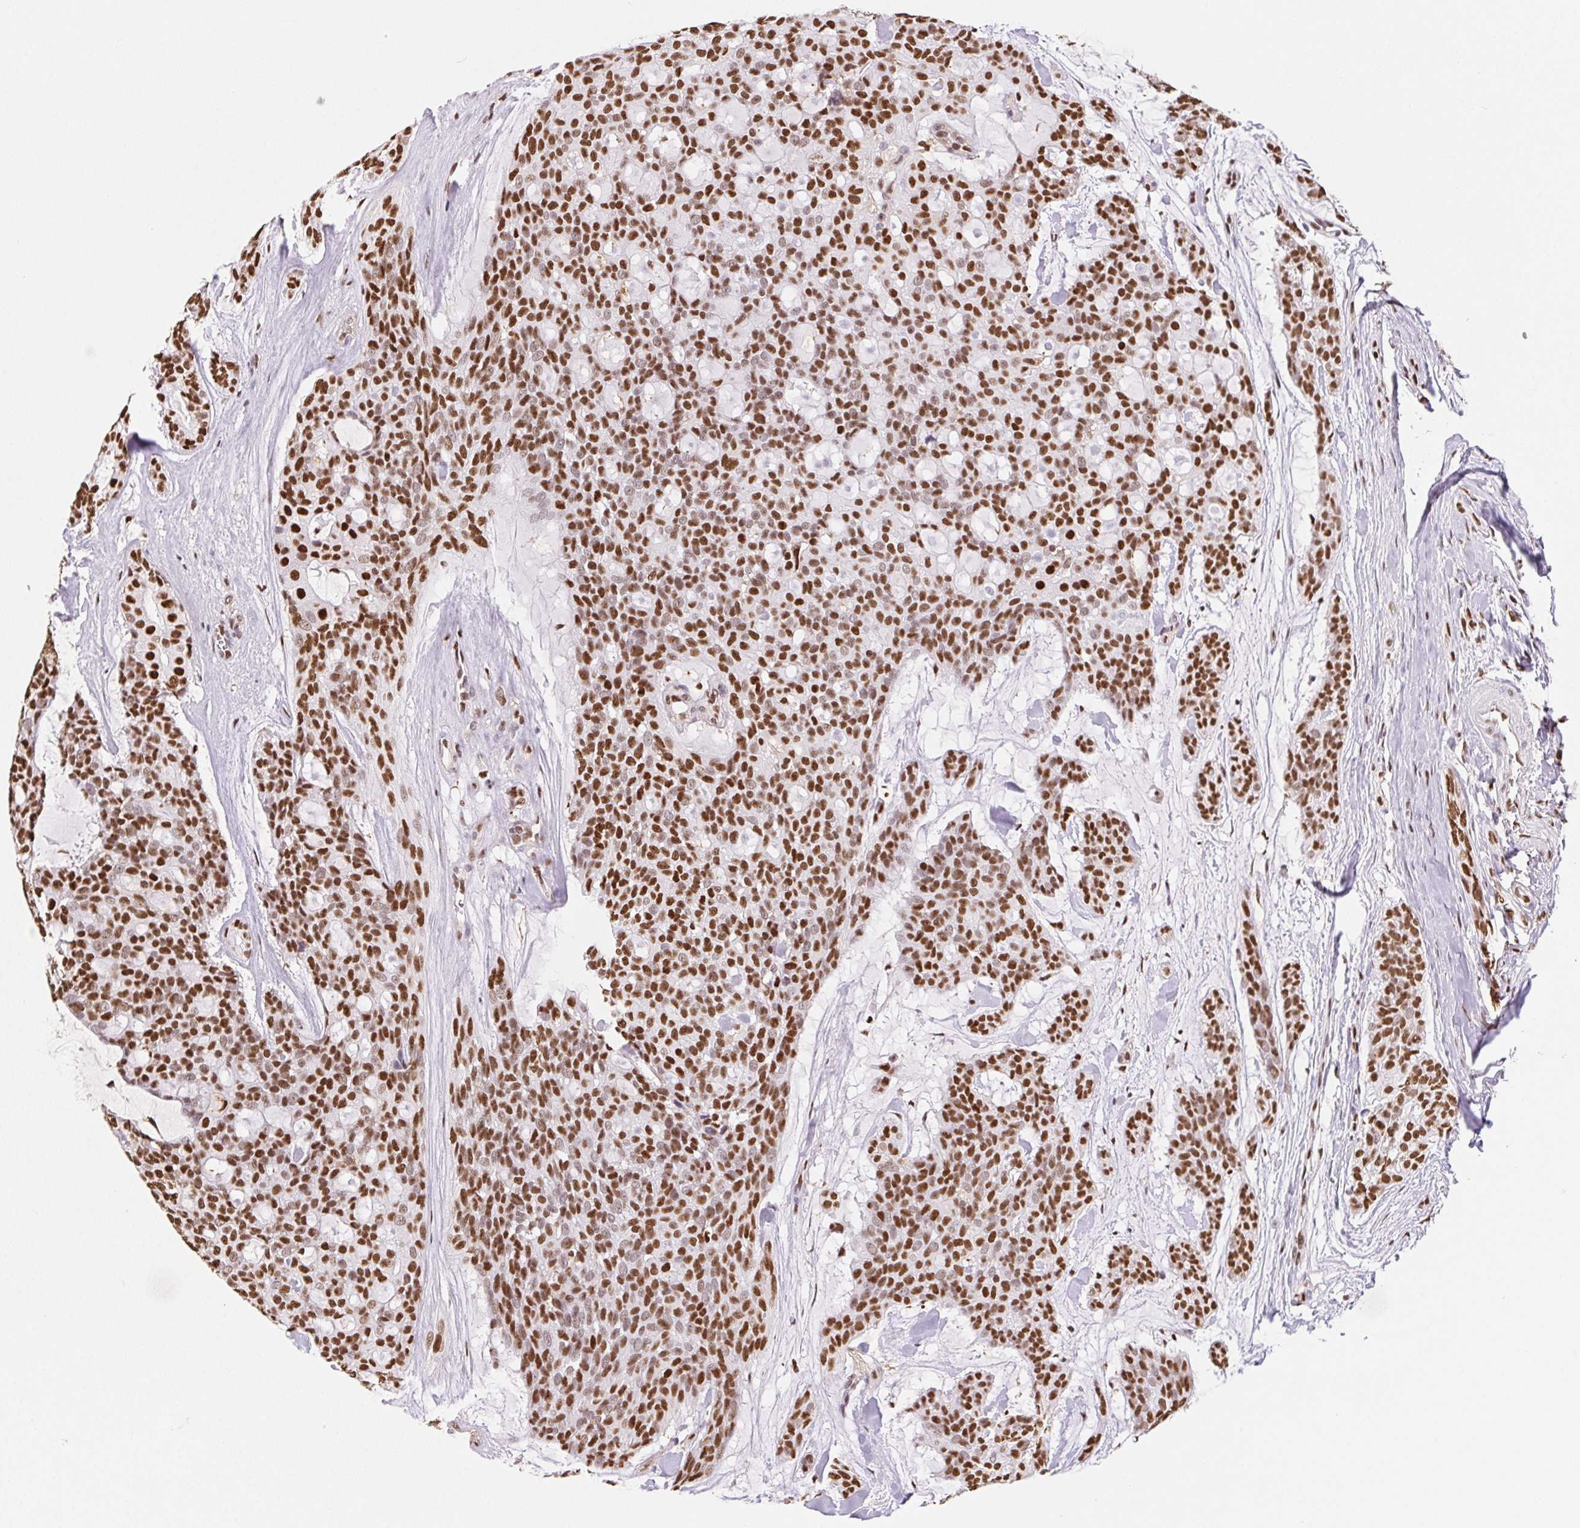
{"staining": {"intensity": "strong", "quantity": ">75%", "location": "nuclear"}, "tissue": "head and neck cancer", "cell_type": "Tumor cells", "image_type": "cancer", "snomed": [{"axis": "morphology", "description": "Adenocarcinoma, NOS"}, {"axis": "topography", "description": "Head-Neck"}], "caption": "Immunohistochemistry histopathology image of neoplastic tissue: head and neck adenocarcinoma stained using immunohistochemistry (IHC) shows high levels of strong protein expression localized specifically in the nuclear of tumor cells, appearing as a nuclear brown color.", "gene": "SET", "patient": {"sex": "male", "age": 66}}